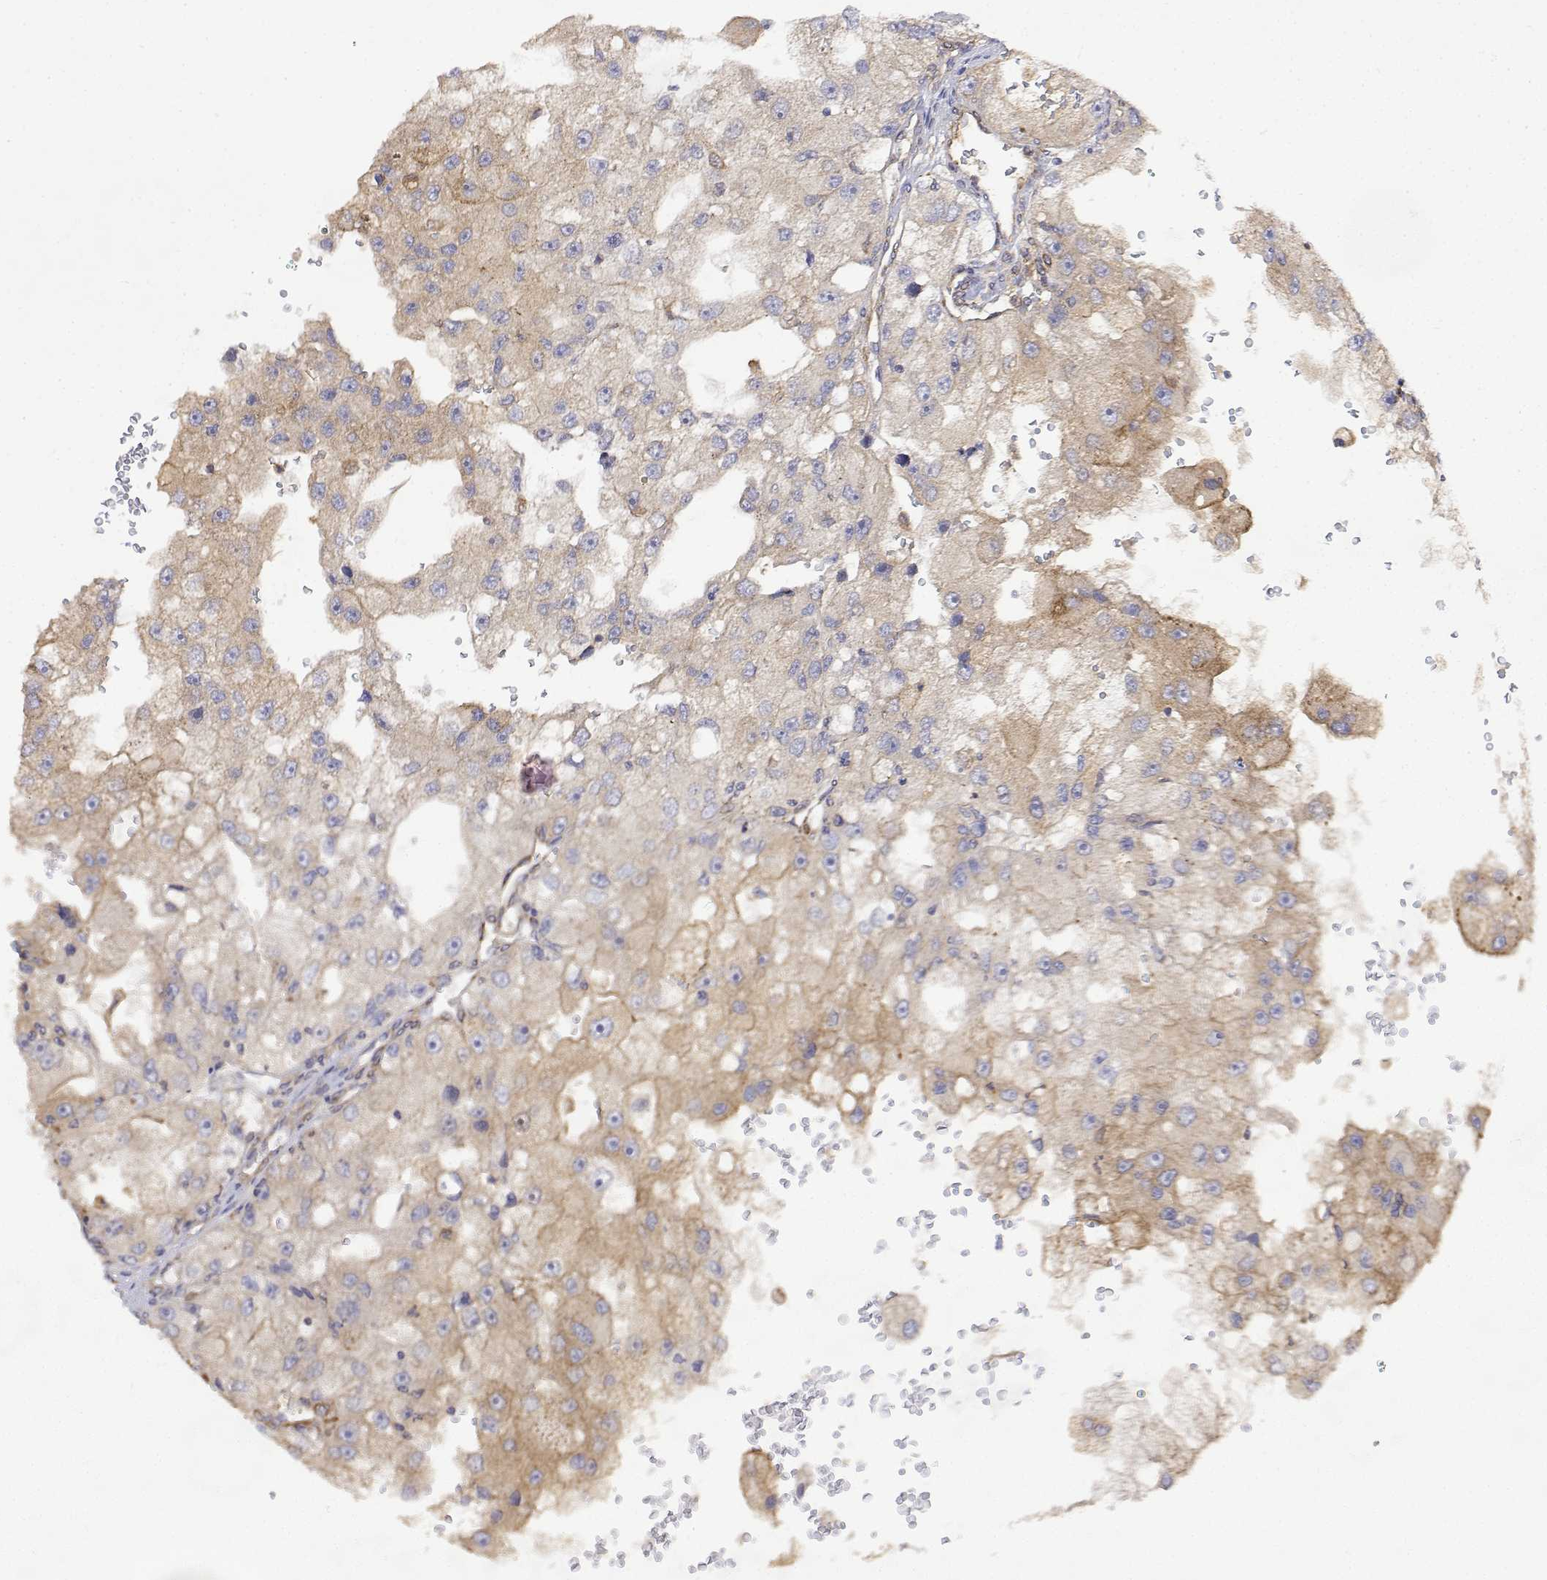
{"staining": {"intensity": "weak", "quantity": "25%-75%", "location": "cytoplasmic/membranous"}, "tissue": "renal cancer", "cell_type": "Tumor cells", "image_type": "cancer", "snomed": [{"axis": "morphology", "description": "Adenocarcinoma, NOS"}, {"axis": "topography", "description": "Kidney"}], "caption": "Brown immunohistochemical staining in renal cancer shows weak cytoplasmic/membranous staining in approximately 25%-75% of tumor cells.", "gene": "PACSIN2", "patient": {"sex": "male", "age": 63}}